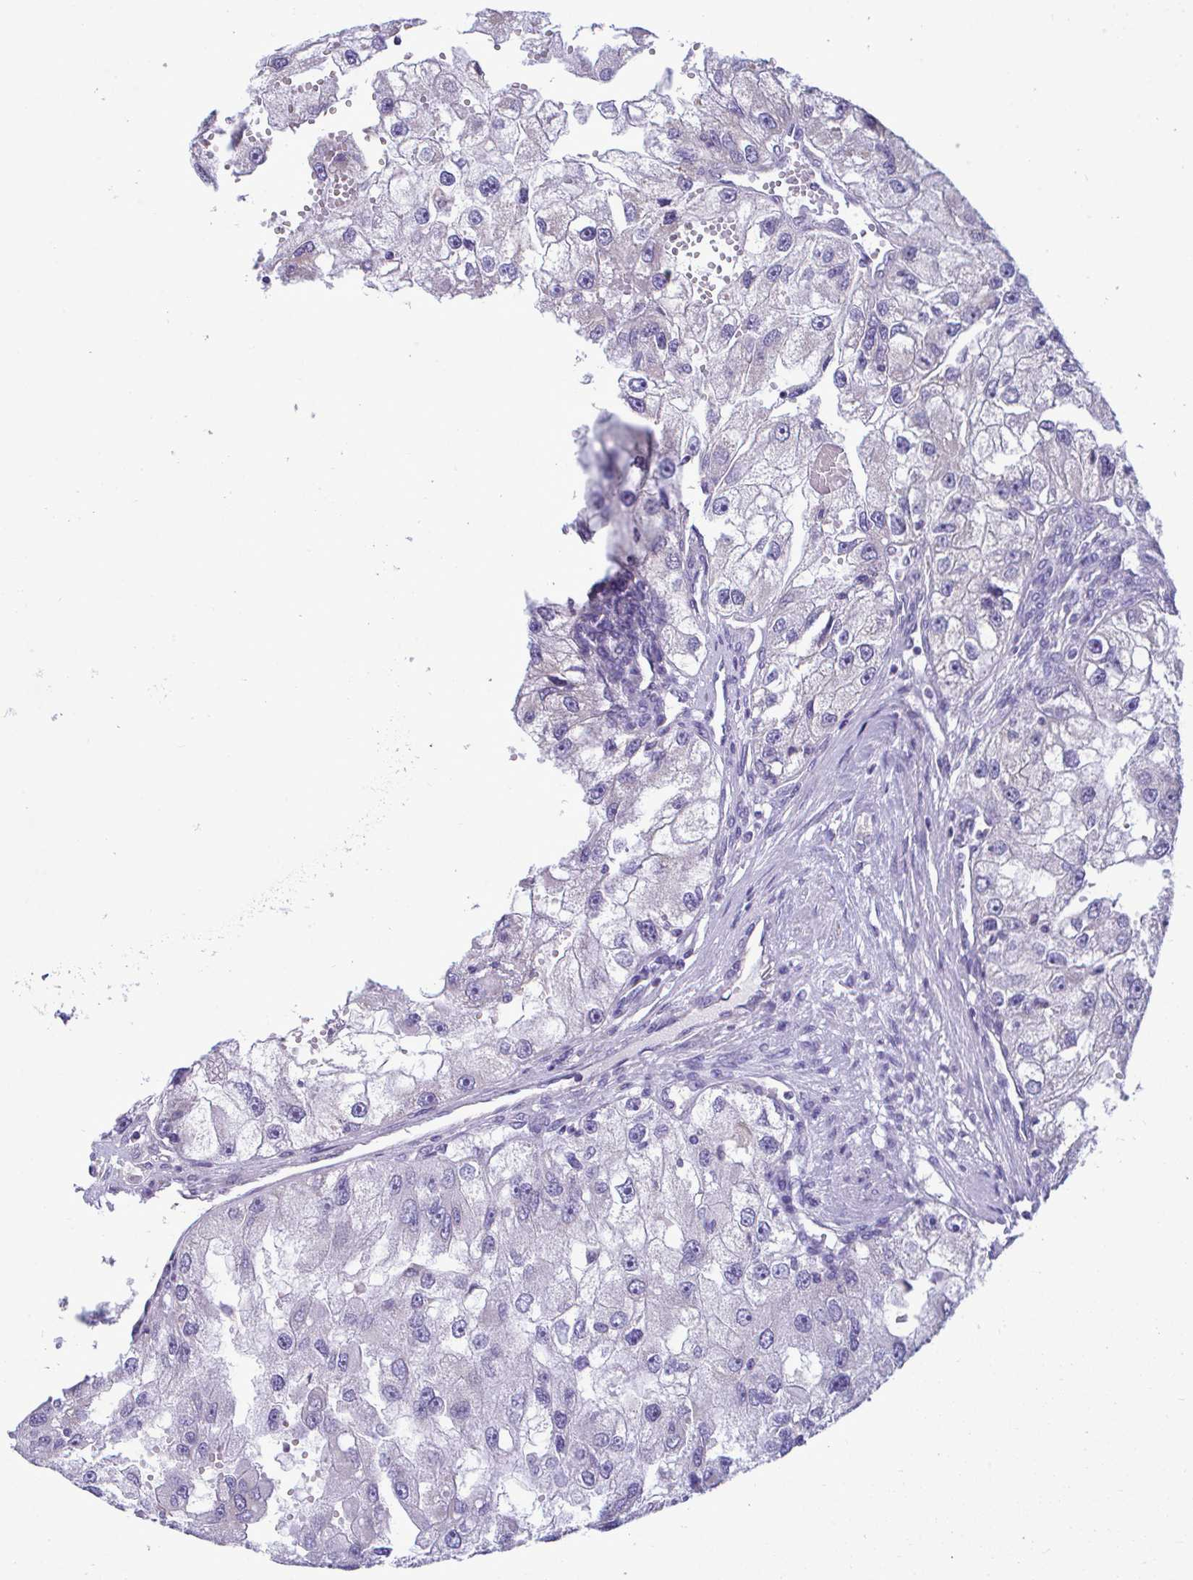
{"staining": {"intensity": "negative", "quantity": "none", "location": "none"}, "tissue": "renal cancer", "cell_type": "Tumor cells", "image_type": "cancer", "snomed": [{"axis": "morphology", "description": "Adenocarcinoma, NOS"}, {"axis": "topography", "description": "Kidney"}], "caption": "High power microscopy histopathology image of an immunohistochemistry (IHC) image of adenocarcinoma (renal), revealing no significant staining in tumor cells. (DAB (3,3'-diaminobenzidine) immunohistochemistry visualized using brightfield microscopy, high magnification).", "gene": "PIGK", "patient": {"sex": "male", "age": 63}}